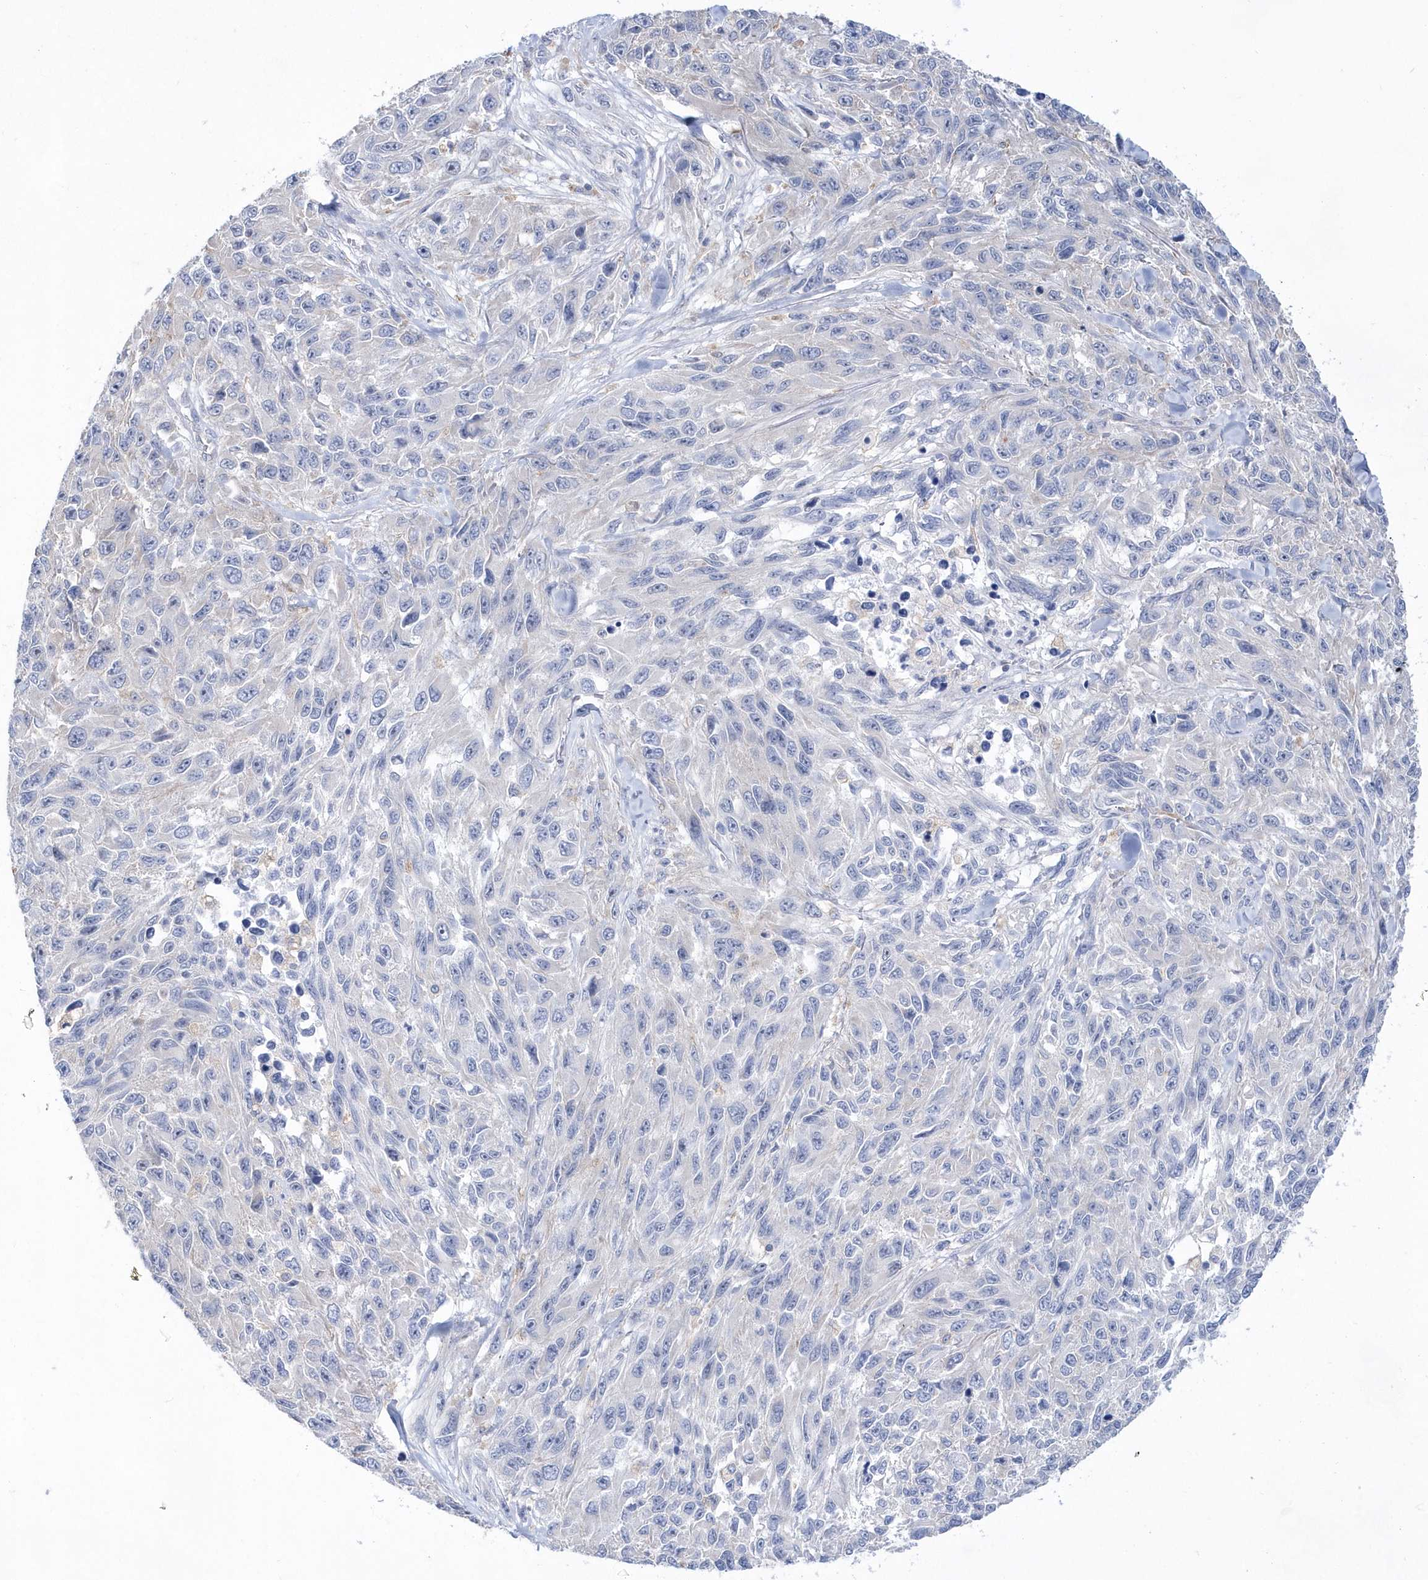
{"staining": {"intensity": "negative", "quantity": "none", "location": "none"}, "tissue": "melanoma", "cell_type": "Tumor cells", "image_type": "cancer", "snomed": [{"axis": "morphology", "description": "Malignant melanoma, NOS"}, {"axis": "topography", "description": "Skin"}], "caption": "The image exhibits no staining of tumor cells in melanoma.", "gene": "BDH2", "patient": {"sex": "female", "age": 96}}